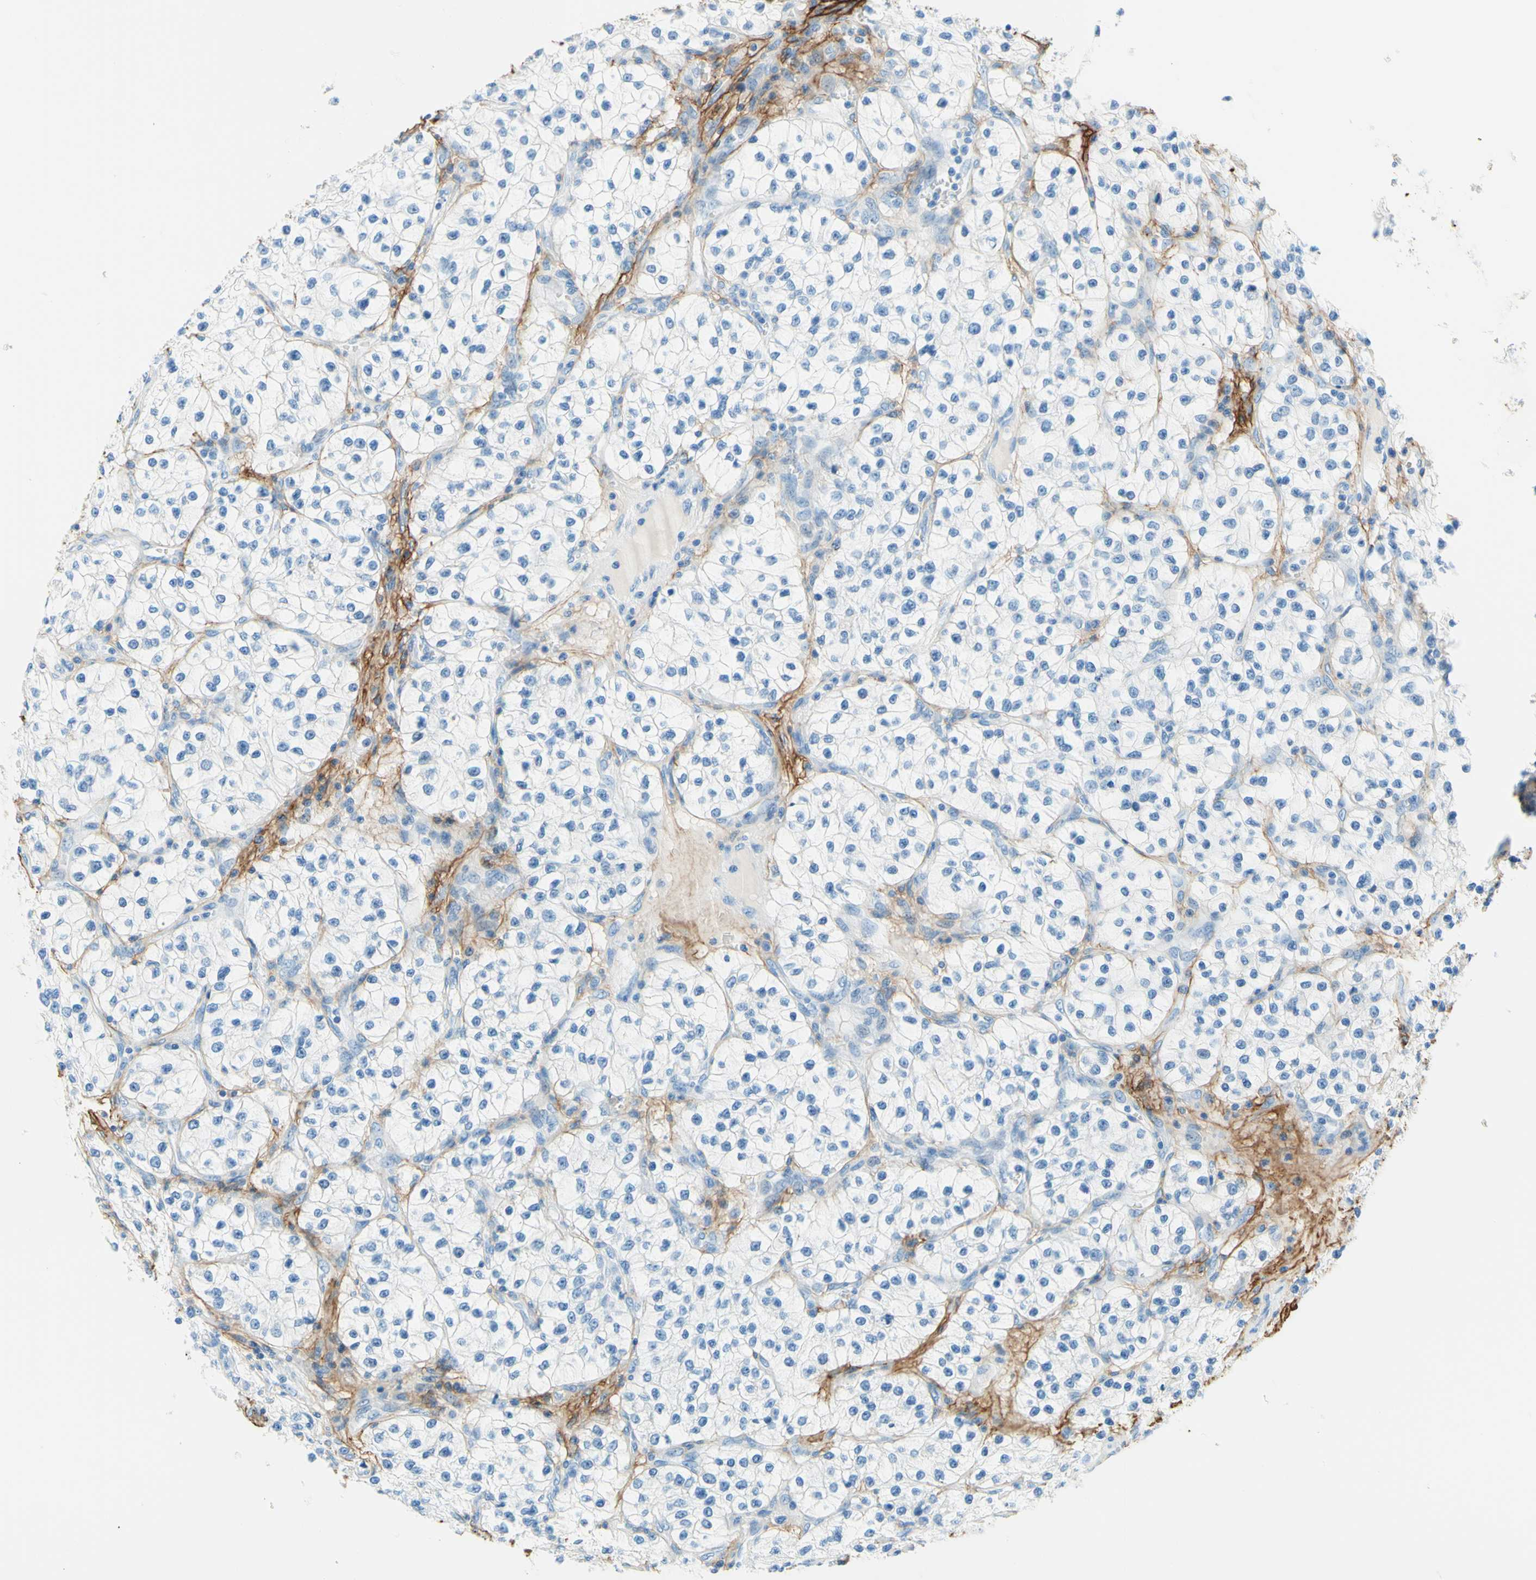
{"staining": {"intensity": "negative", "quantity": "none", "location": "none"}, "tissue": "renal cancer", "cell_type": "Tumor cells", "image_type": "cancer", "snomed": [{"axis": "morphology", "description": "Adenocarcinoma, NOS"}, {"axis": "topography", "description": "Kidney"}], "caption": "DAB immunohistochemical staining of human adenocarcinoma (renal) reveals no significant staining in tumor cells. Nuclei are stained in blue.", "gene": "MFAP5", "patient": {"sex": "female", "age": 57}}